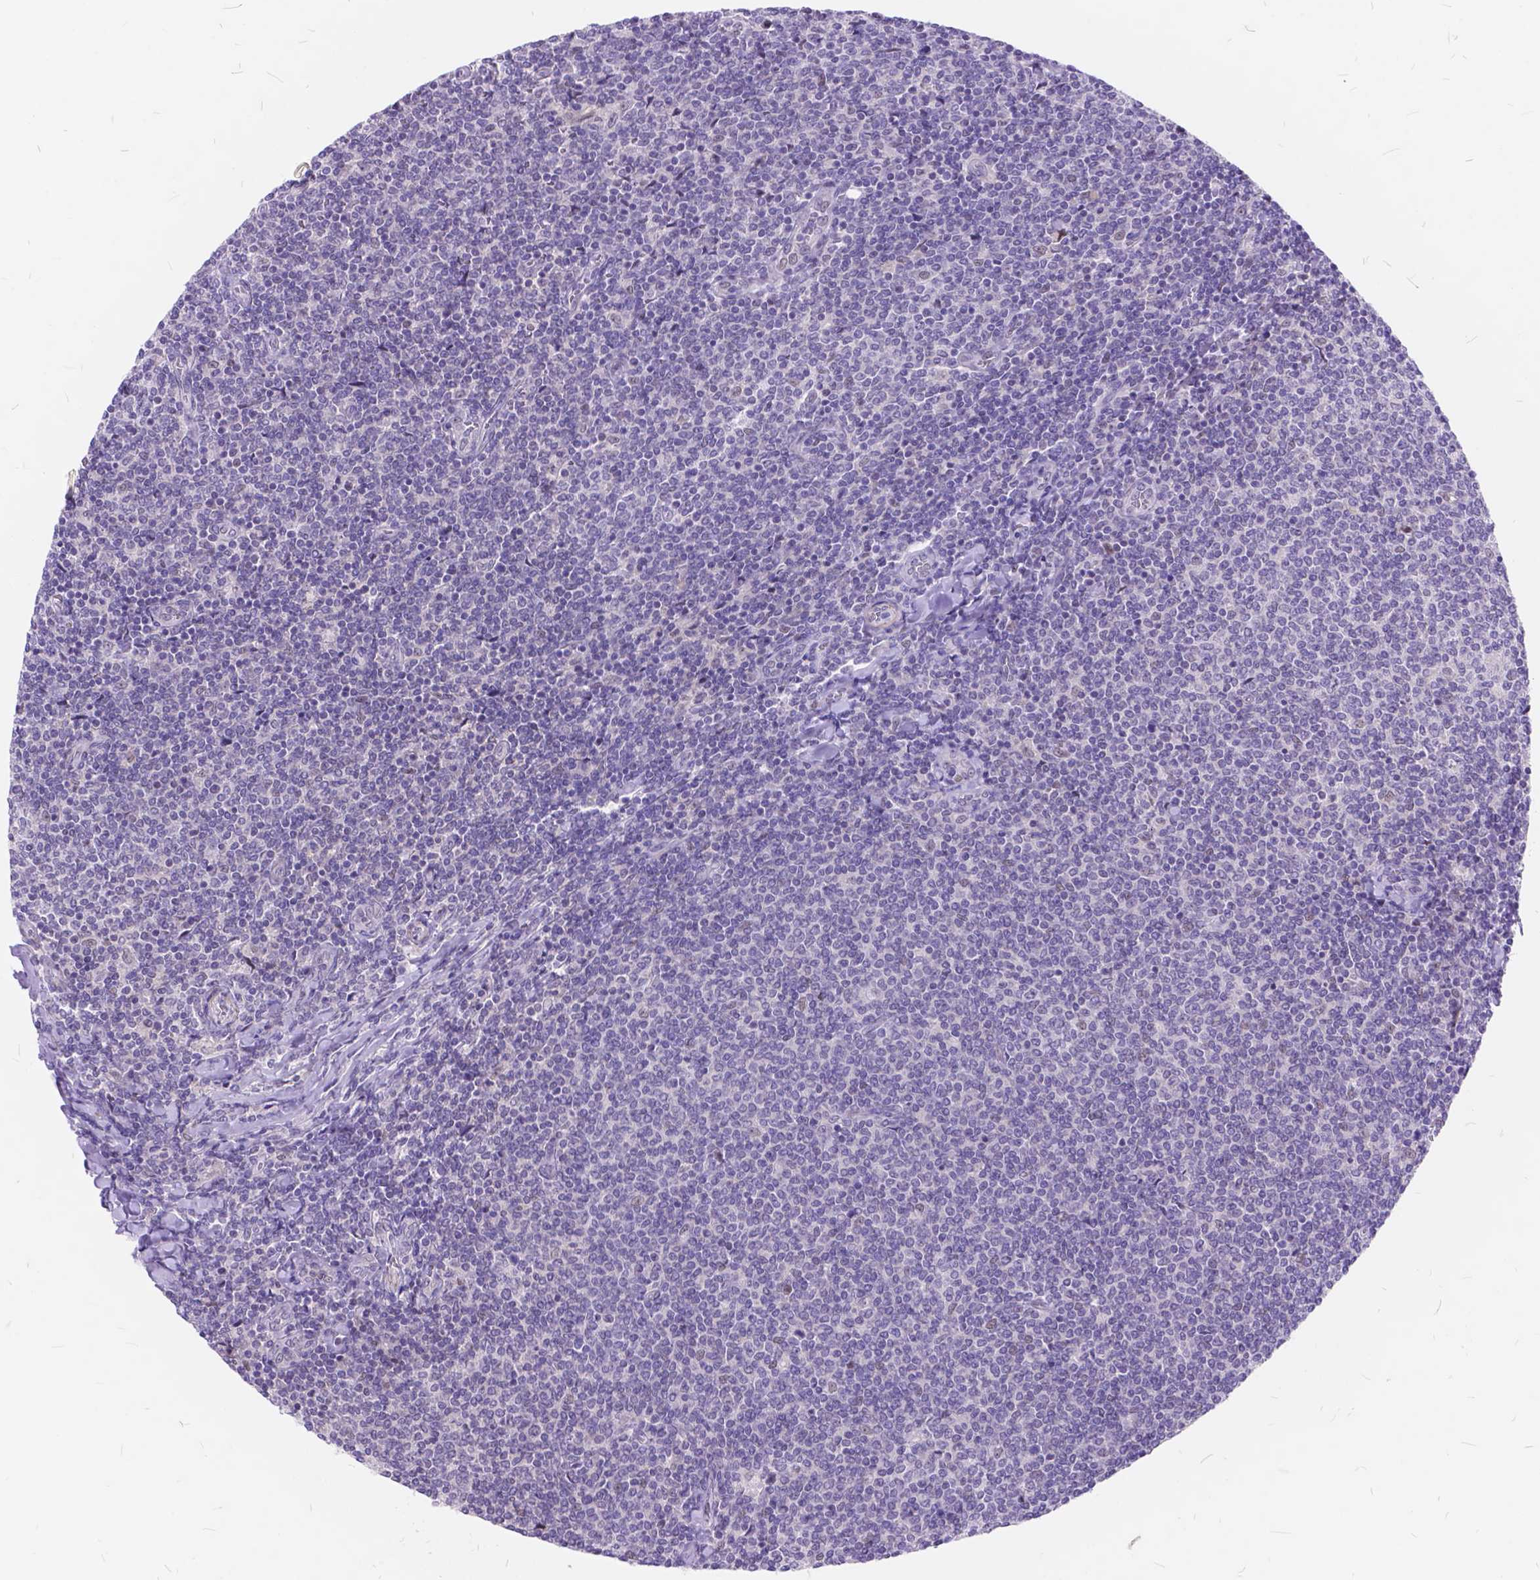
{"staining": {"intensity": "negative", "quantity": "none", "location": "none"}, "tissue": "lymphoma", "cell_type": "Tumor cells", "image_type": "cancer", "snomed": [{"axis": "morphology", "description": "Malignant lymphoma, non-Hodgkin's type, Low grade"}, {"axis": "topography", "description": "Lymph node"}], "caption": "This is a photomicrograph of IHC staining of lymphoma, which shows no staining in tumor cells.", "gene": "MAN2C1", "patient": {"sex": "male", "age": 52}}